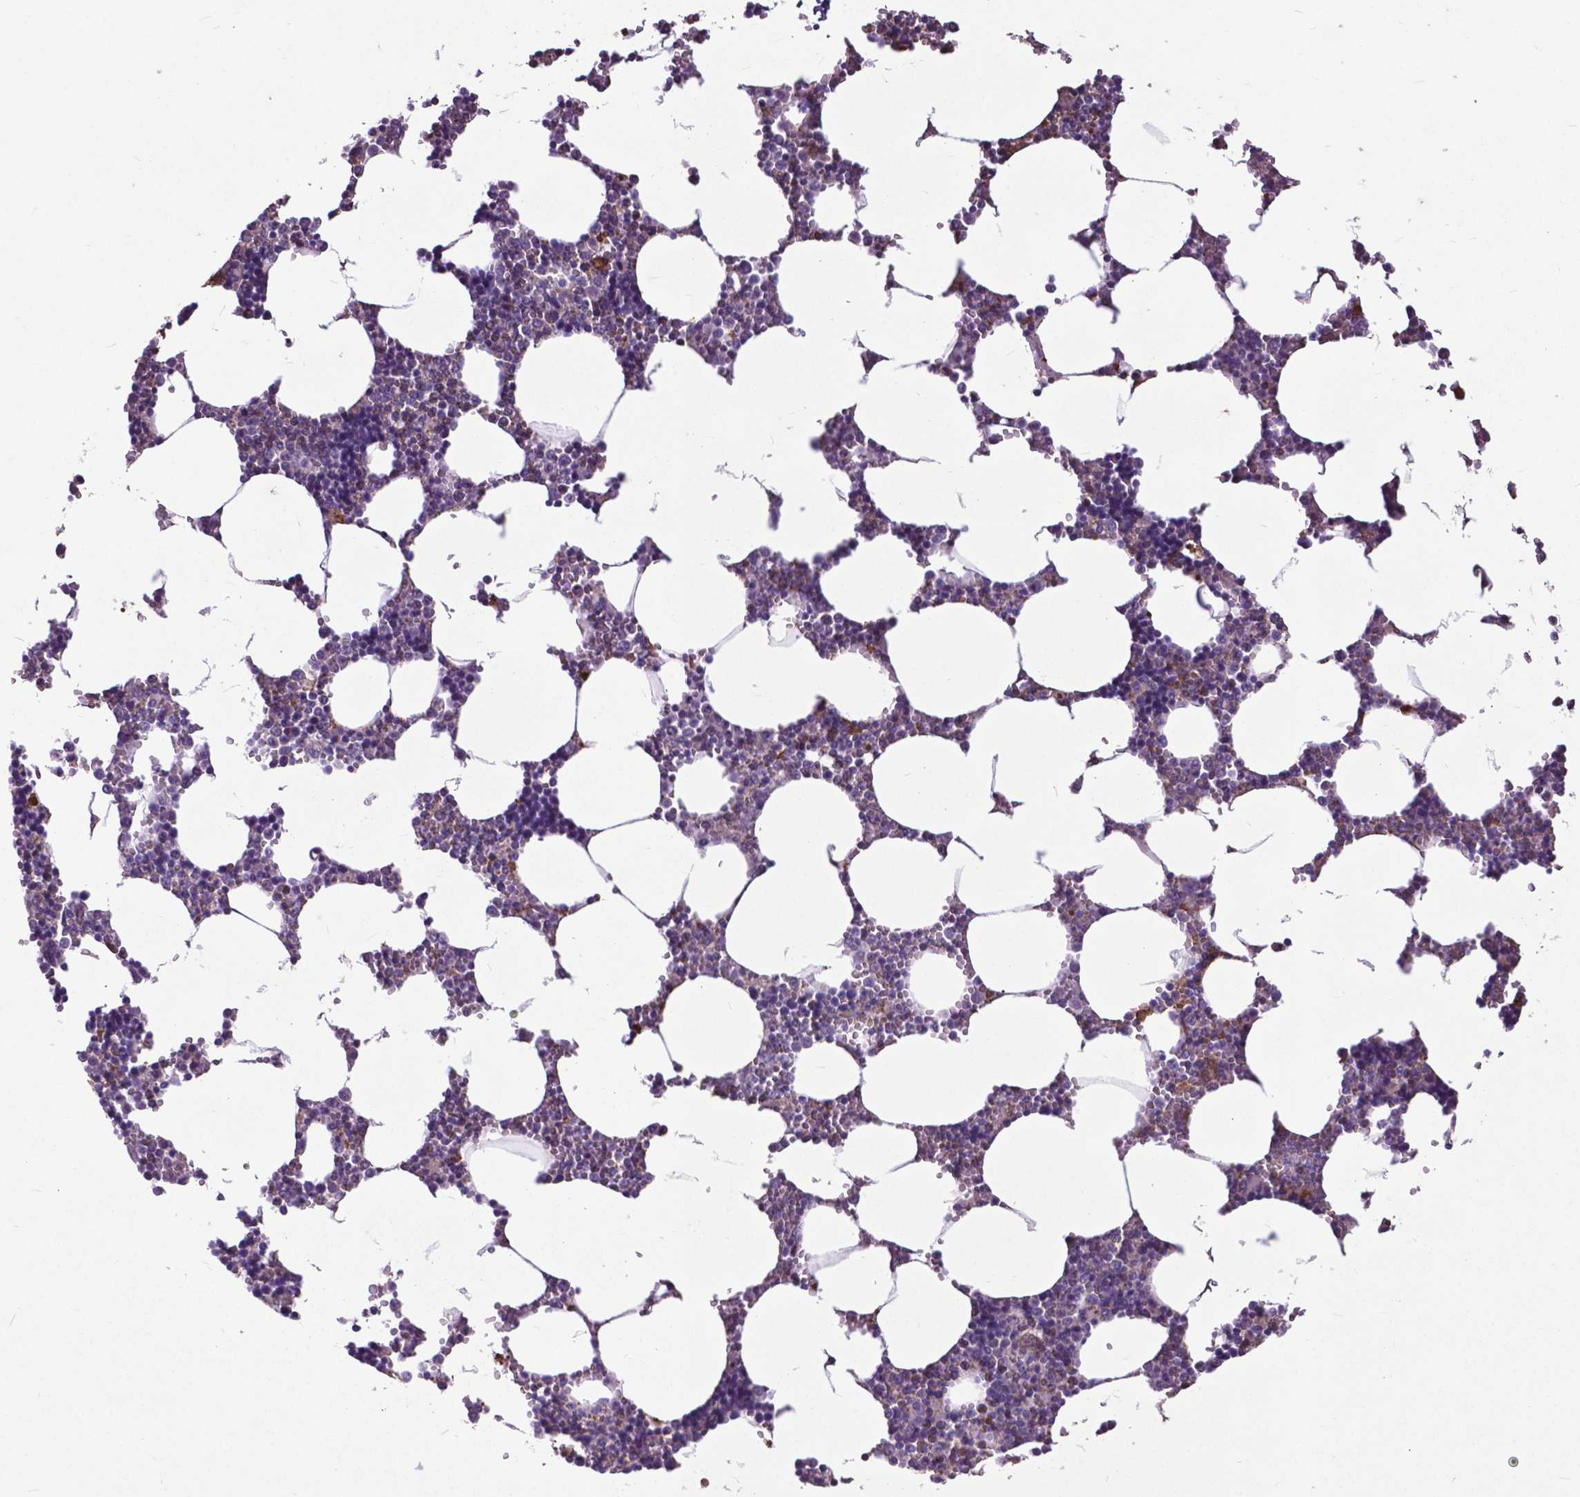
{"staining": {"intensity": "moderate", "quantity": "<25%", "location": "cytoplasmic/membranous,nuclear"}, "tissue": "bone marrow", "cell_type": "Hematopoietic cells", "image_type": "normal", "snomed": [{"axis": "morphology", "description": "Normal tissue, NOS"}, {"axis": "topography", "description": "Bone marrow"}], "caption": "Bone marrow stained for a protein (brown) shows moderate cytoplasmic/membranous,nuclear positive expression in approximately <25% of hematopoietic cells.", "gene": "PDLIM1", "patient": {"sex": "male", "age": 54}}